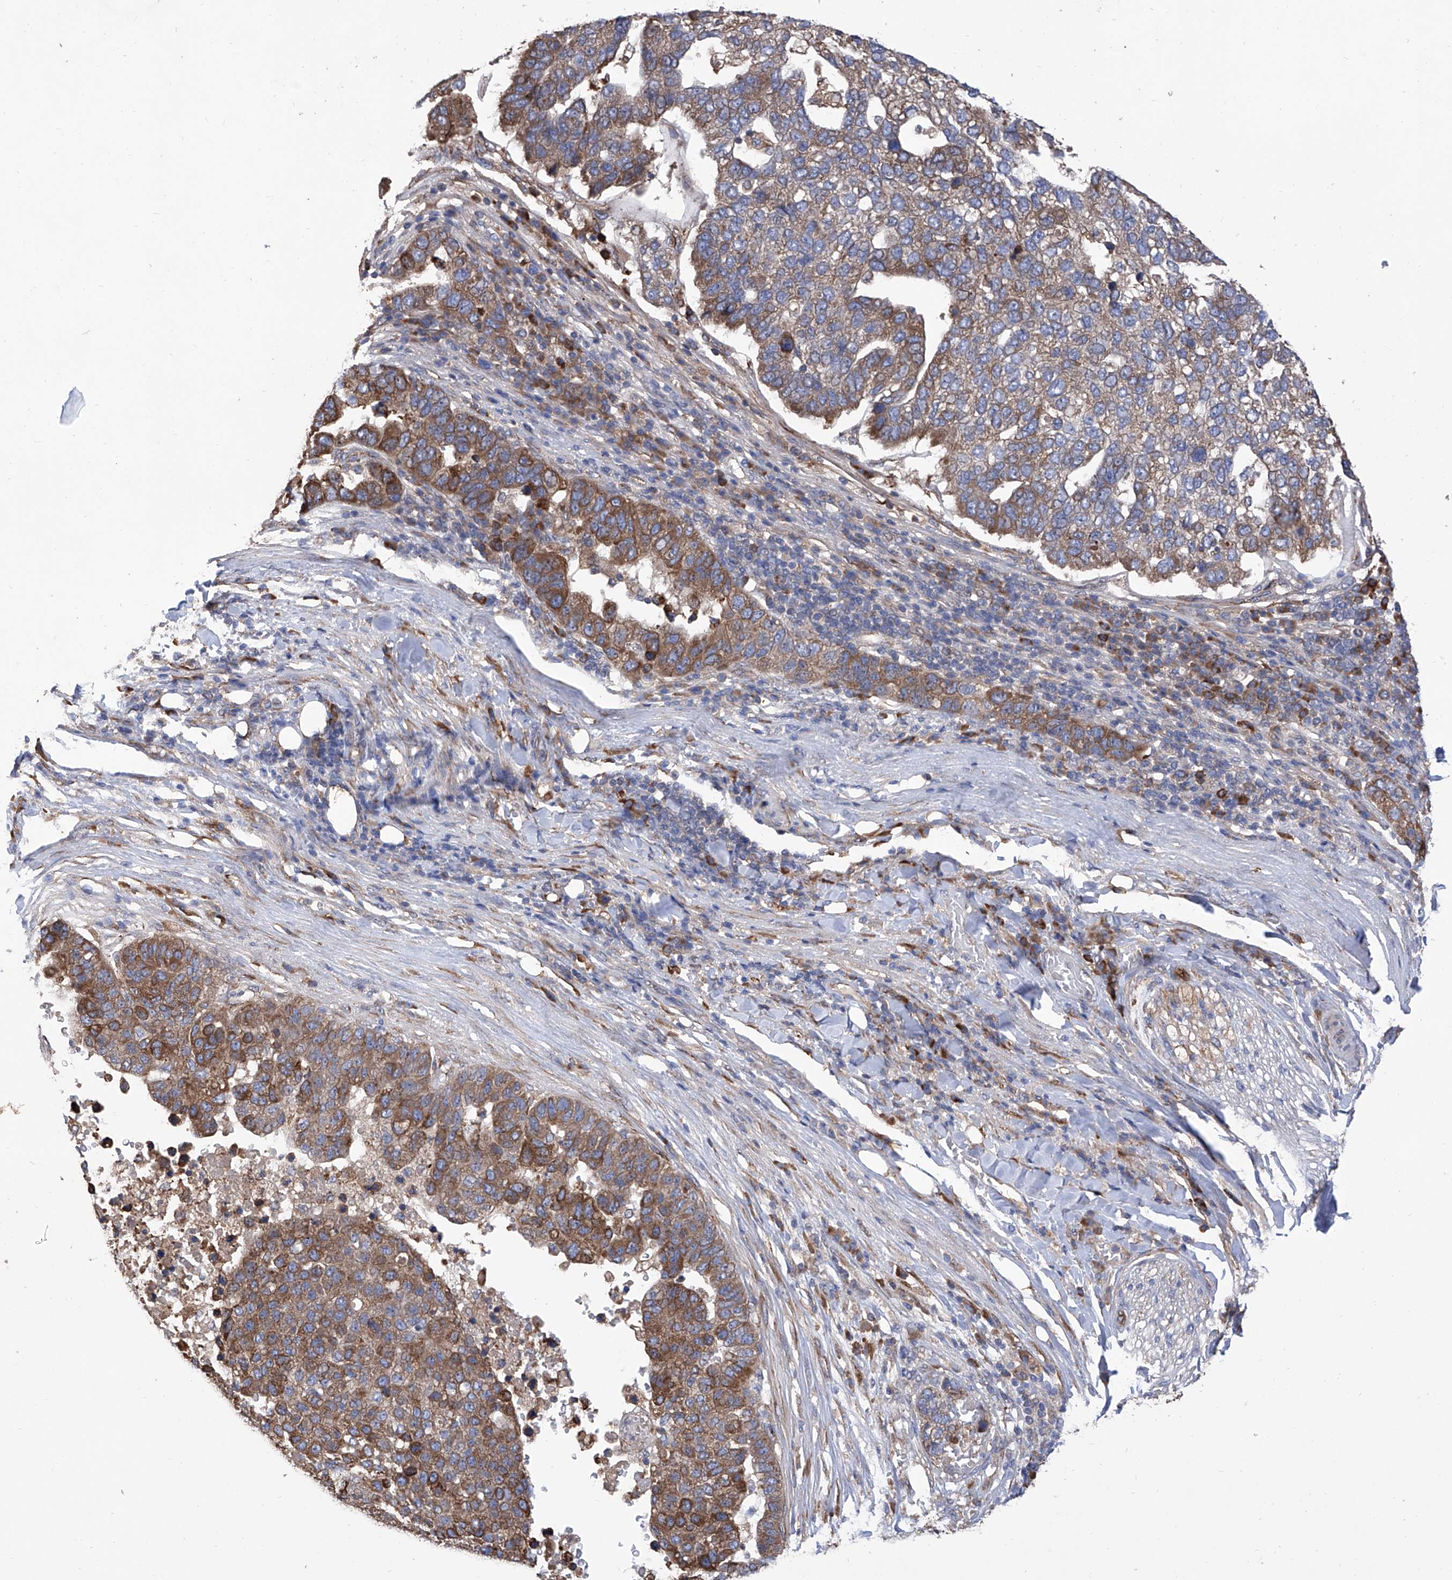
{"staining": {"intensity": "moderate", "quantity": ">75%", "location": "cytoplasmic/membranous"}, "tissue": "pancreatic cancer", "cell_type": "Tumor cells", "image_type": "cancer", "snomed": [{"axis": "morphology", "description": "Adenocarcinoma, NOS"}, {"axis": "topography", "description": "Pancreas"}], "caption": "Protein expression analysis of human adenocarcinoma (pancreatic) reveals moderate cytoplasmic/membranous positivity in about >75% of tumor cells. (DAB (3,3'-diaminobenzidine) IHC with brightfield microscopy, high magnification).", "gene": "INPP5B", "patient": {"sex": "female", "age": 61}}